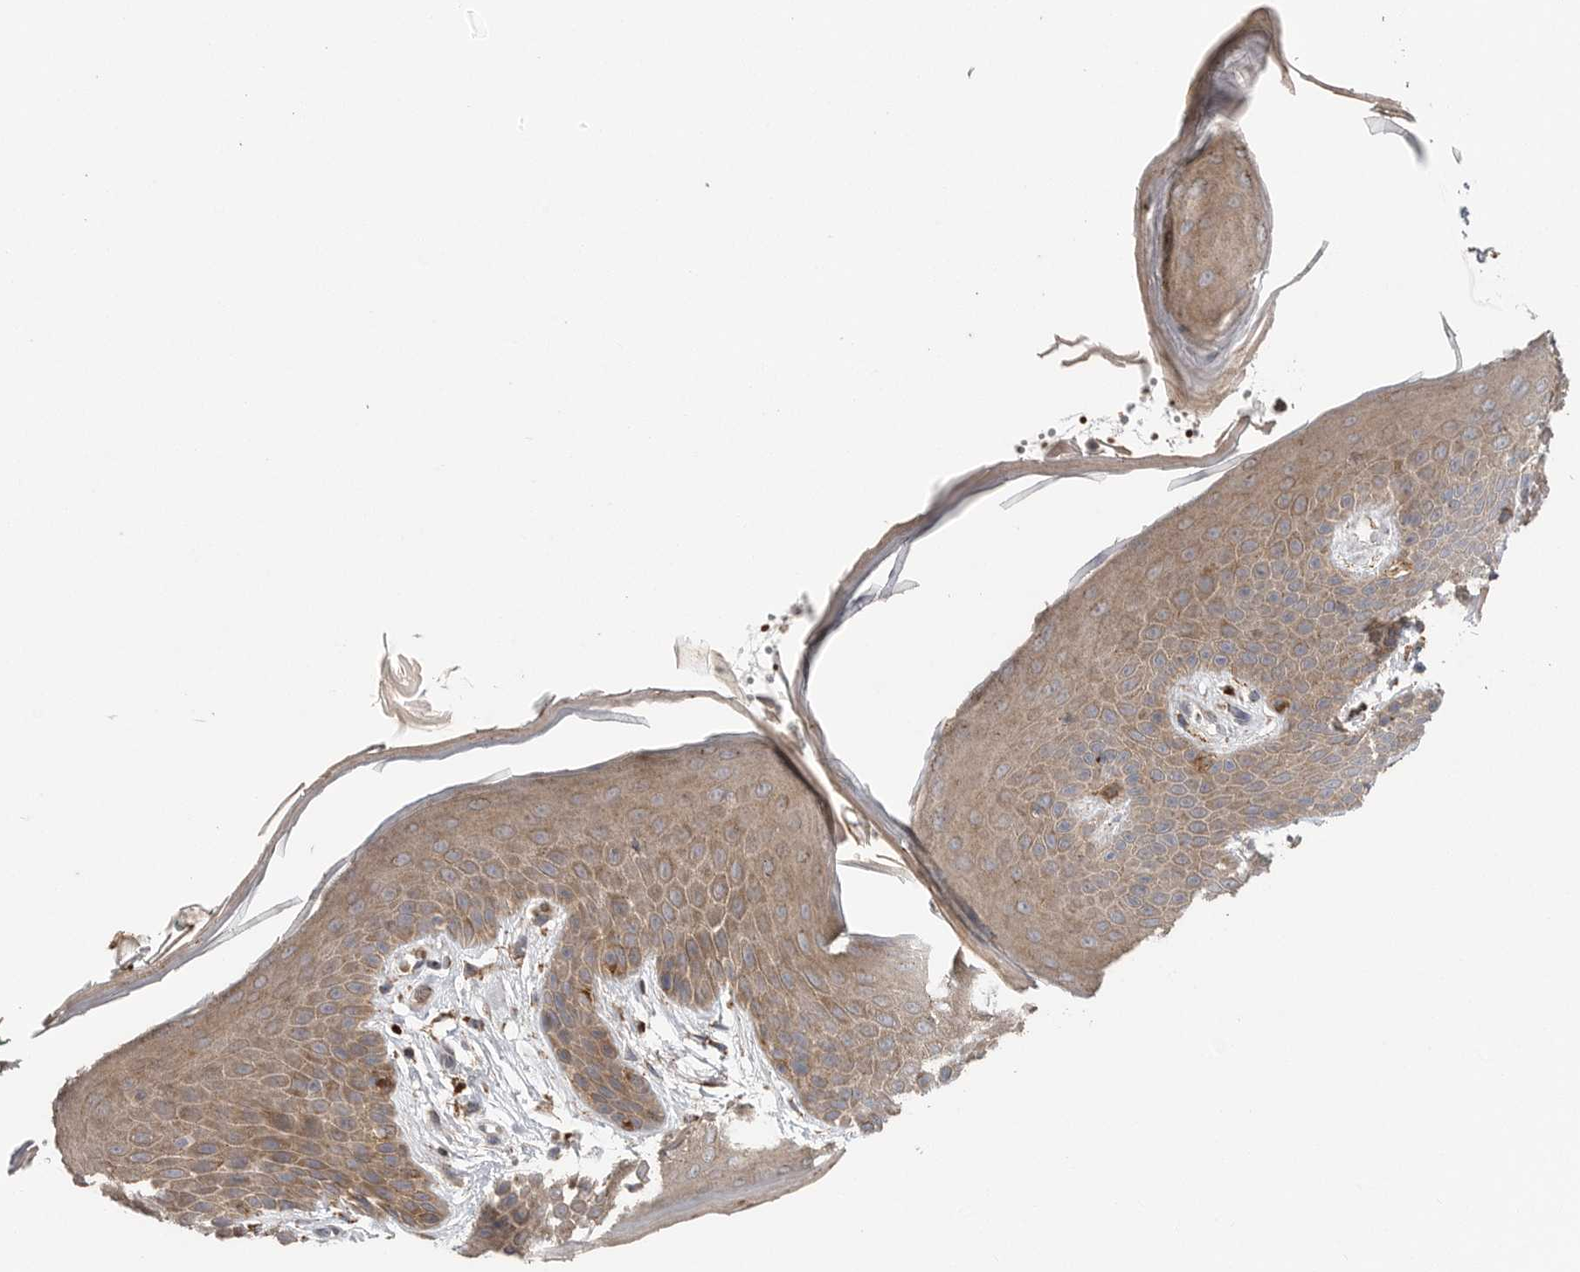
{"staining": {"intensity": "moderate", "quantity": ">75%", "location": "cytoplasmic/membranous"}, "tissue": "skin", "cell_type": "Epidermal cells", "image_type": "normal", "snomed": [{"axis": "morphology", "description": "Normal tissue, NOS"}, {"axis": "topography", "description": "Anal"}], "caption": "The image shows immunohistochemical staining of unremarkable skin. There is moderate cytoplasmic/membranous expression is seen in about >75% of epidermal cells. (Brightfield microscopy of DAB IHC at high magnification).", "gene": "GALNS", "patient": {"sex": "male", "age": 74}}